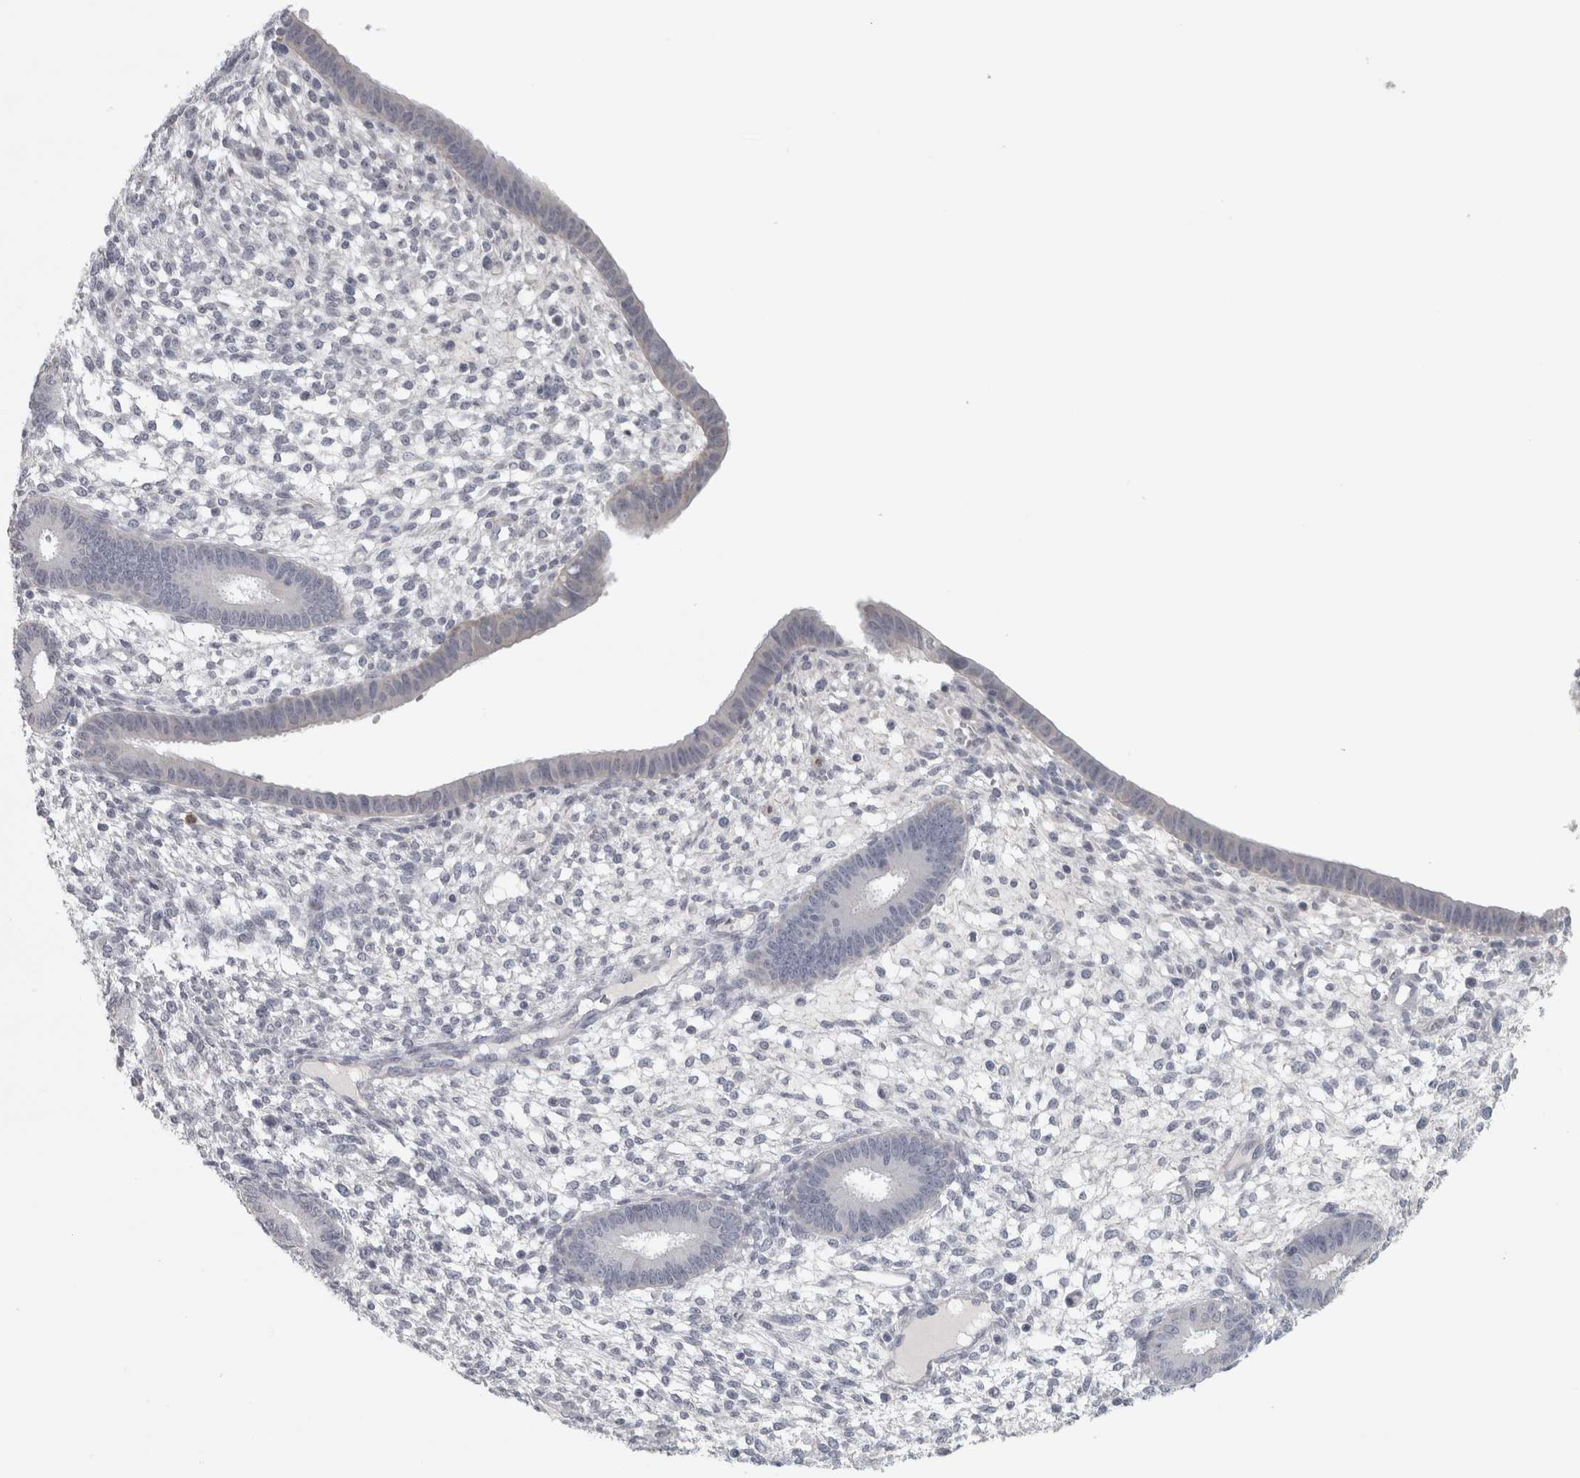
{"staining": {"intensity": "negative", "quantity": "none", "location": "none"}, "tissue": "endometrium", "cell_type": "Cells in endometrial stroma", "image_type": "normal", "snomed": [{"axis": "morphology", "description": "Normal tissue, NOS"}, {"axis": "topography", "description": "Endometrium"}], "caption": "This is an IHC micrograph of unremarkable human endometrium. There is no positivity in cells in endometrial stroma.", "gene": "PTPRN2", "patient": {"sex": "female", "age": 46}}